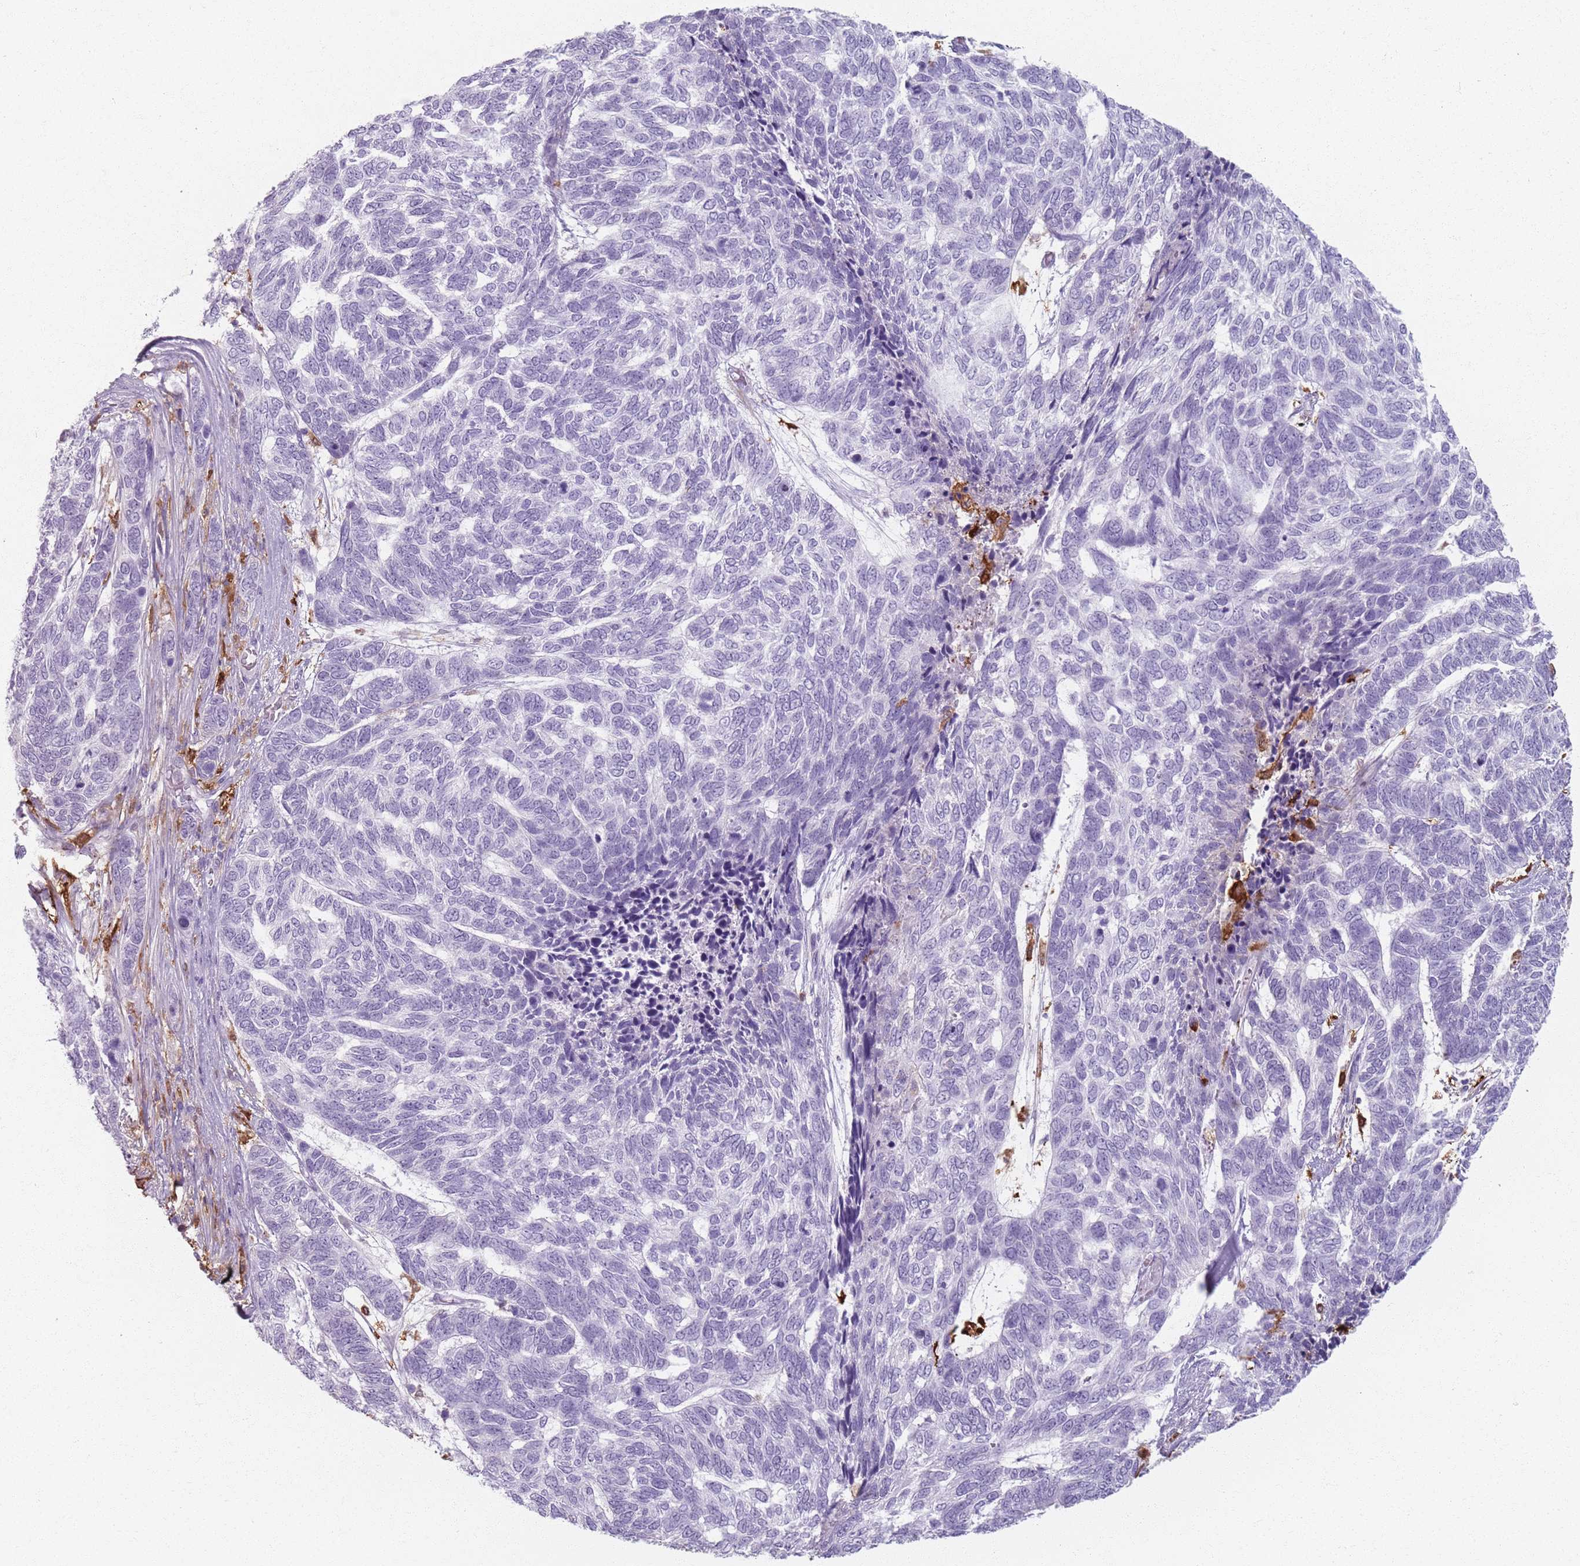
{"staining": {"intensity": "negative", "quantity": "none", "location": "none"}, "tissue": "skin cancer", "cell_type": "Tumor cells", "image_type": "cancer", "snomed": [{"axis": "morphology", "description": "Basal cell carcinoma"}, {"axis": "topography", "description": "Skin"}], "caption": "Skin cancer stained for a protein using immunohistochemistry (IHC) shows no staining tumor cells.", "gene": "GDPGP1", "patient": {"sex": "female", "age": 65}}